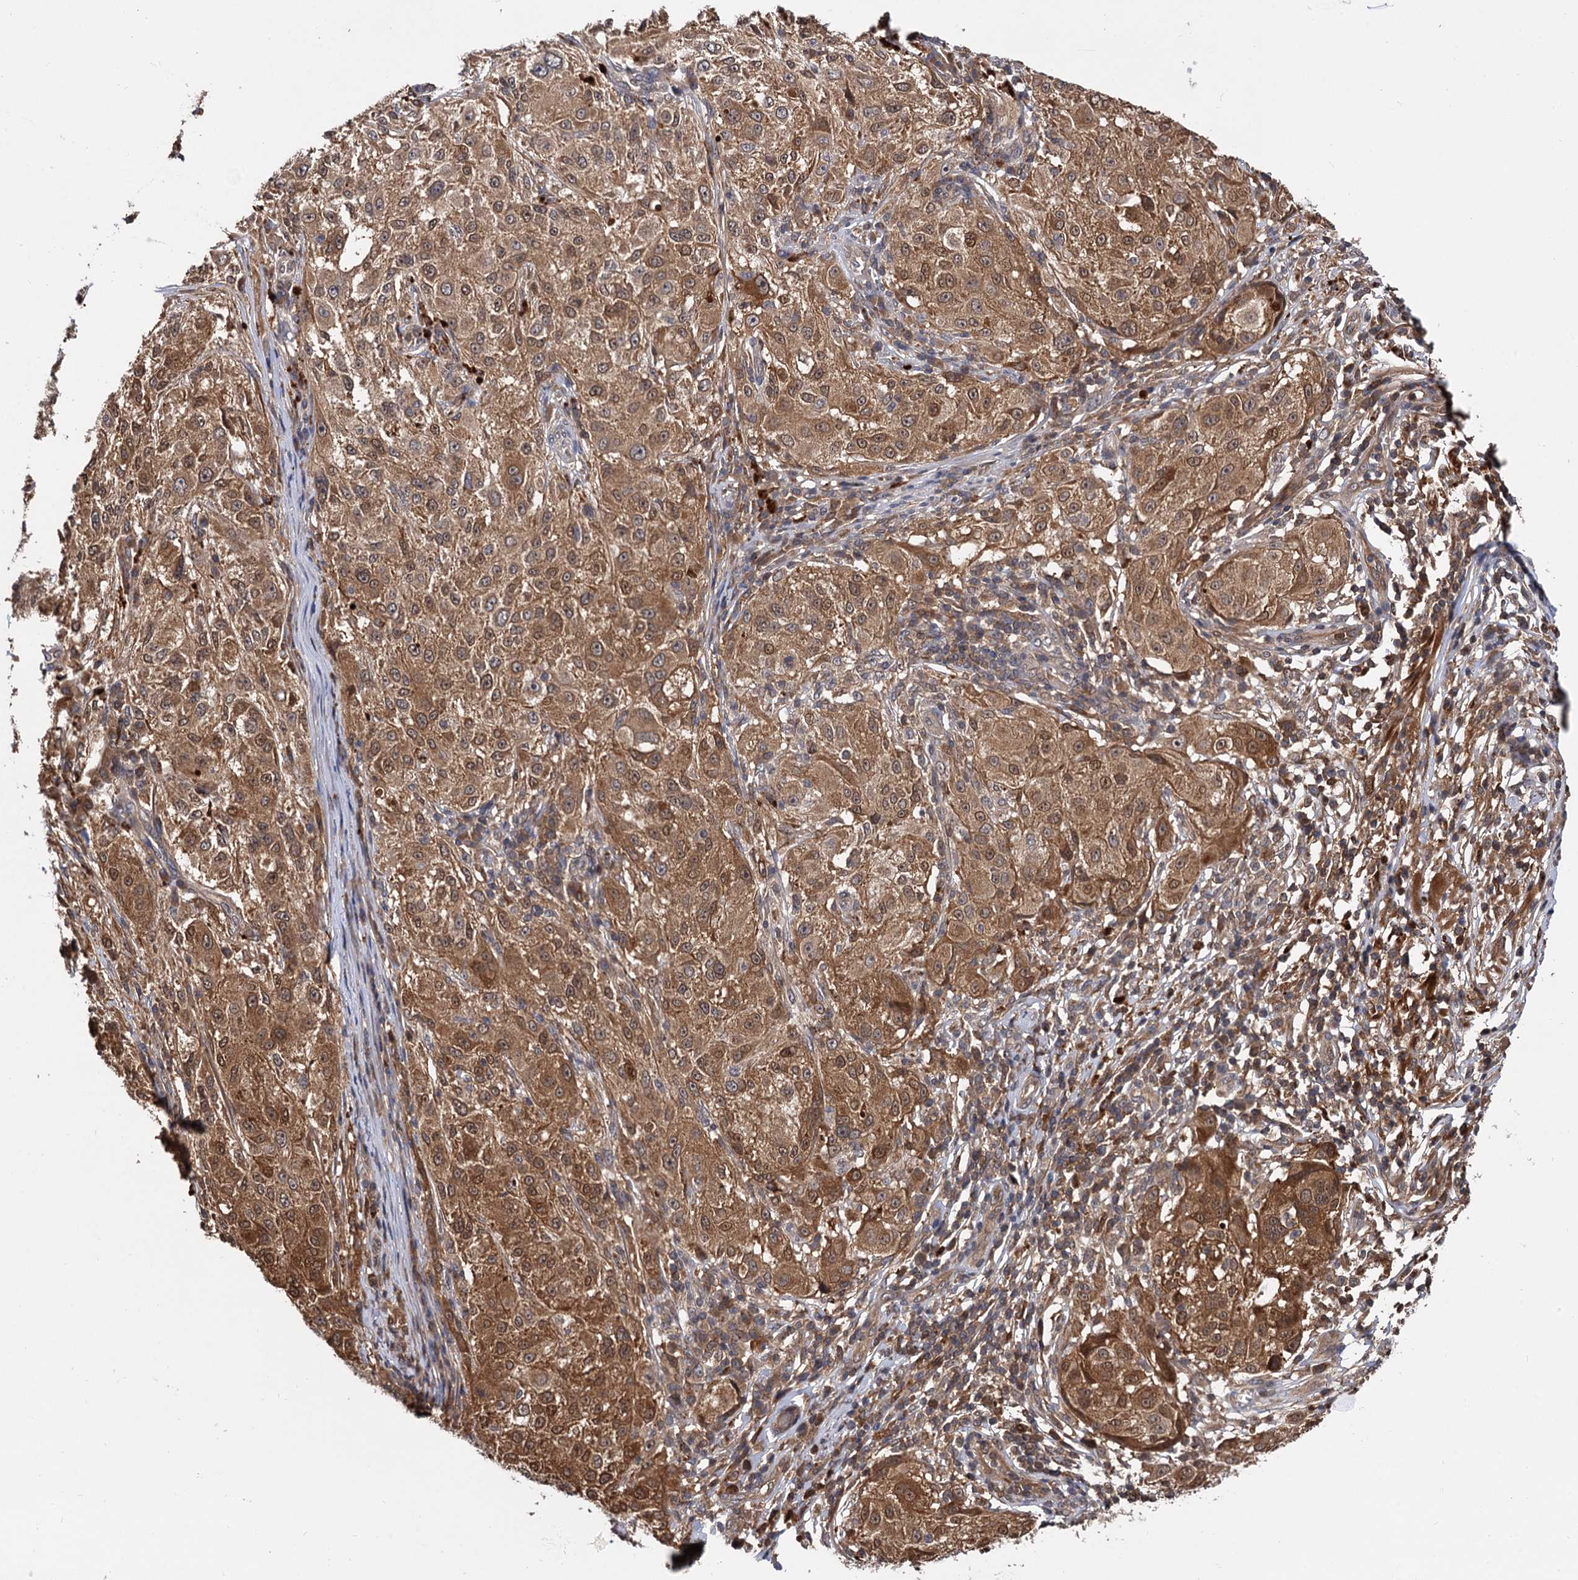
{"staining": {"intensity": "moderate", "quantity": ">75%", "location": "cytoplasmic/membranous,nuclear"}, "tissue": "melanoma", "cell_type": "Tumor cells", "image_type": "cancer", "snomed": [{"axis": "morphology", "description": "Necrosis, NOS"}, {"axis": "morphology", "description": "Malignant melanoma, NOS"}, {"axis": "topography", "description": "Skin"}], "caption": "IHC photomicrograph of neoplastic tissue: melanoma stained using immunohistochemistry (IHC) shows medium levels of moderate protein expression localized specifically in the cytoplasmic/membranous and nuclear of tumor cells, appearing as a cytoplasmic/membranous and nuclear brown color.", "gene": "SELENOP", "patient": {"sex": "female", "age": 87}}